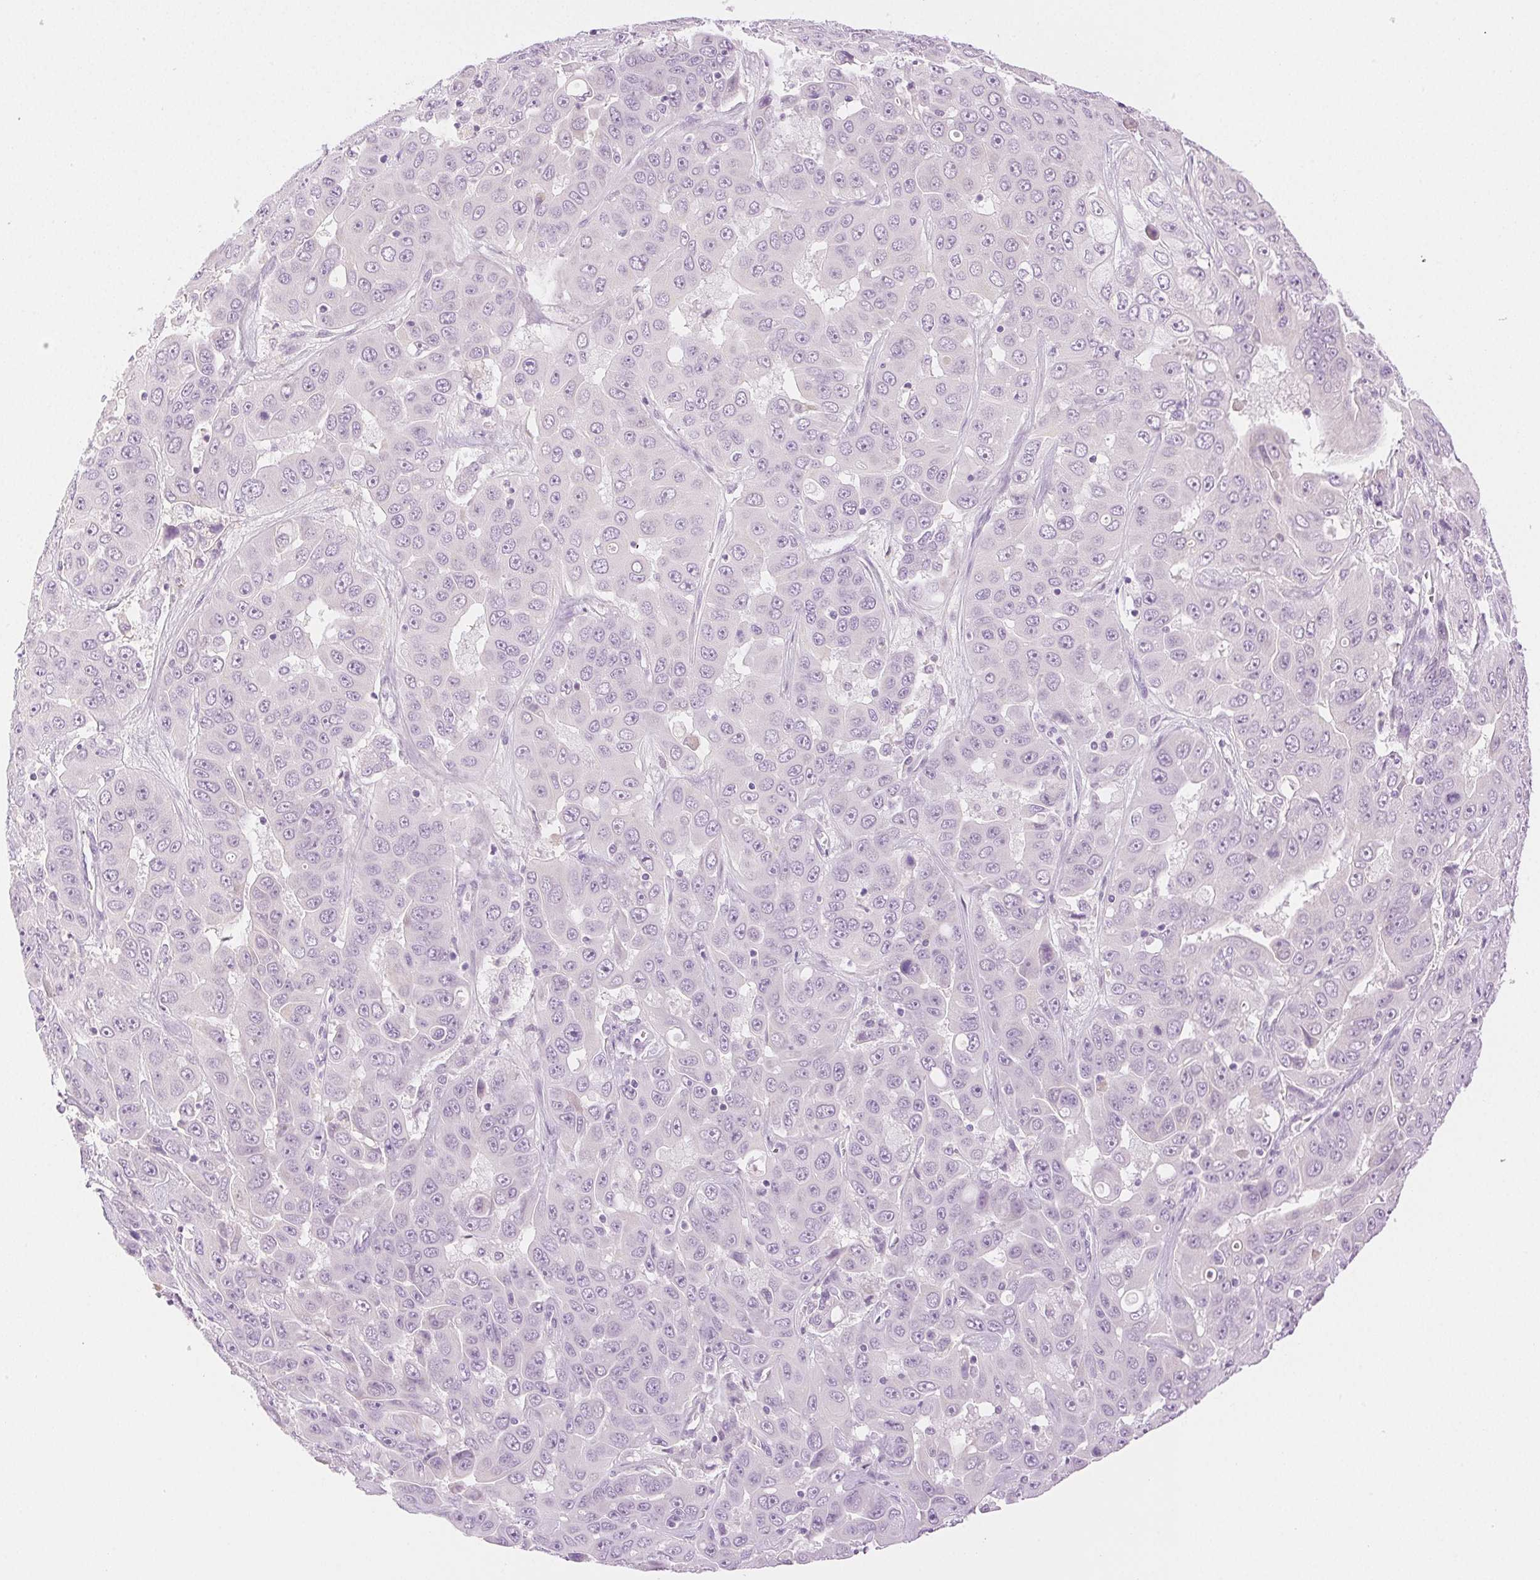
{"staining": {"intensity": "negative", "quantity": "none", "location": "none"}, "tissue": "liver cancer", "cell_type": "Tumor cells", "image_type": "cancer", "snomed": [{"axis": "morphology", "description": "Cholangiocarcinoma"}, {"axis": "topography", "description": "Liver"}], "caption": "This is an immunohistochemistry image of human liver cholangiocarcinoma. There is no expression in tumor cells.", "gene": "SPACA4", "patient": {"sex": "female", "age": 52}}